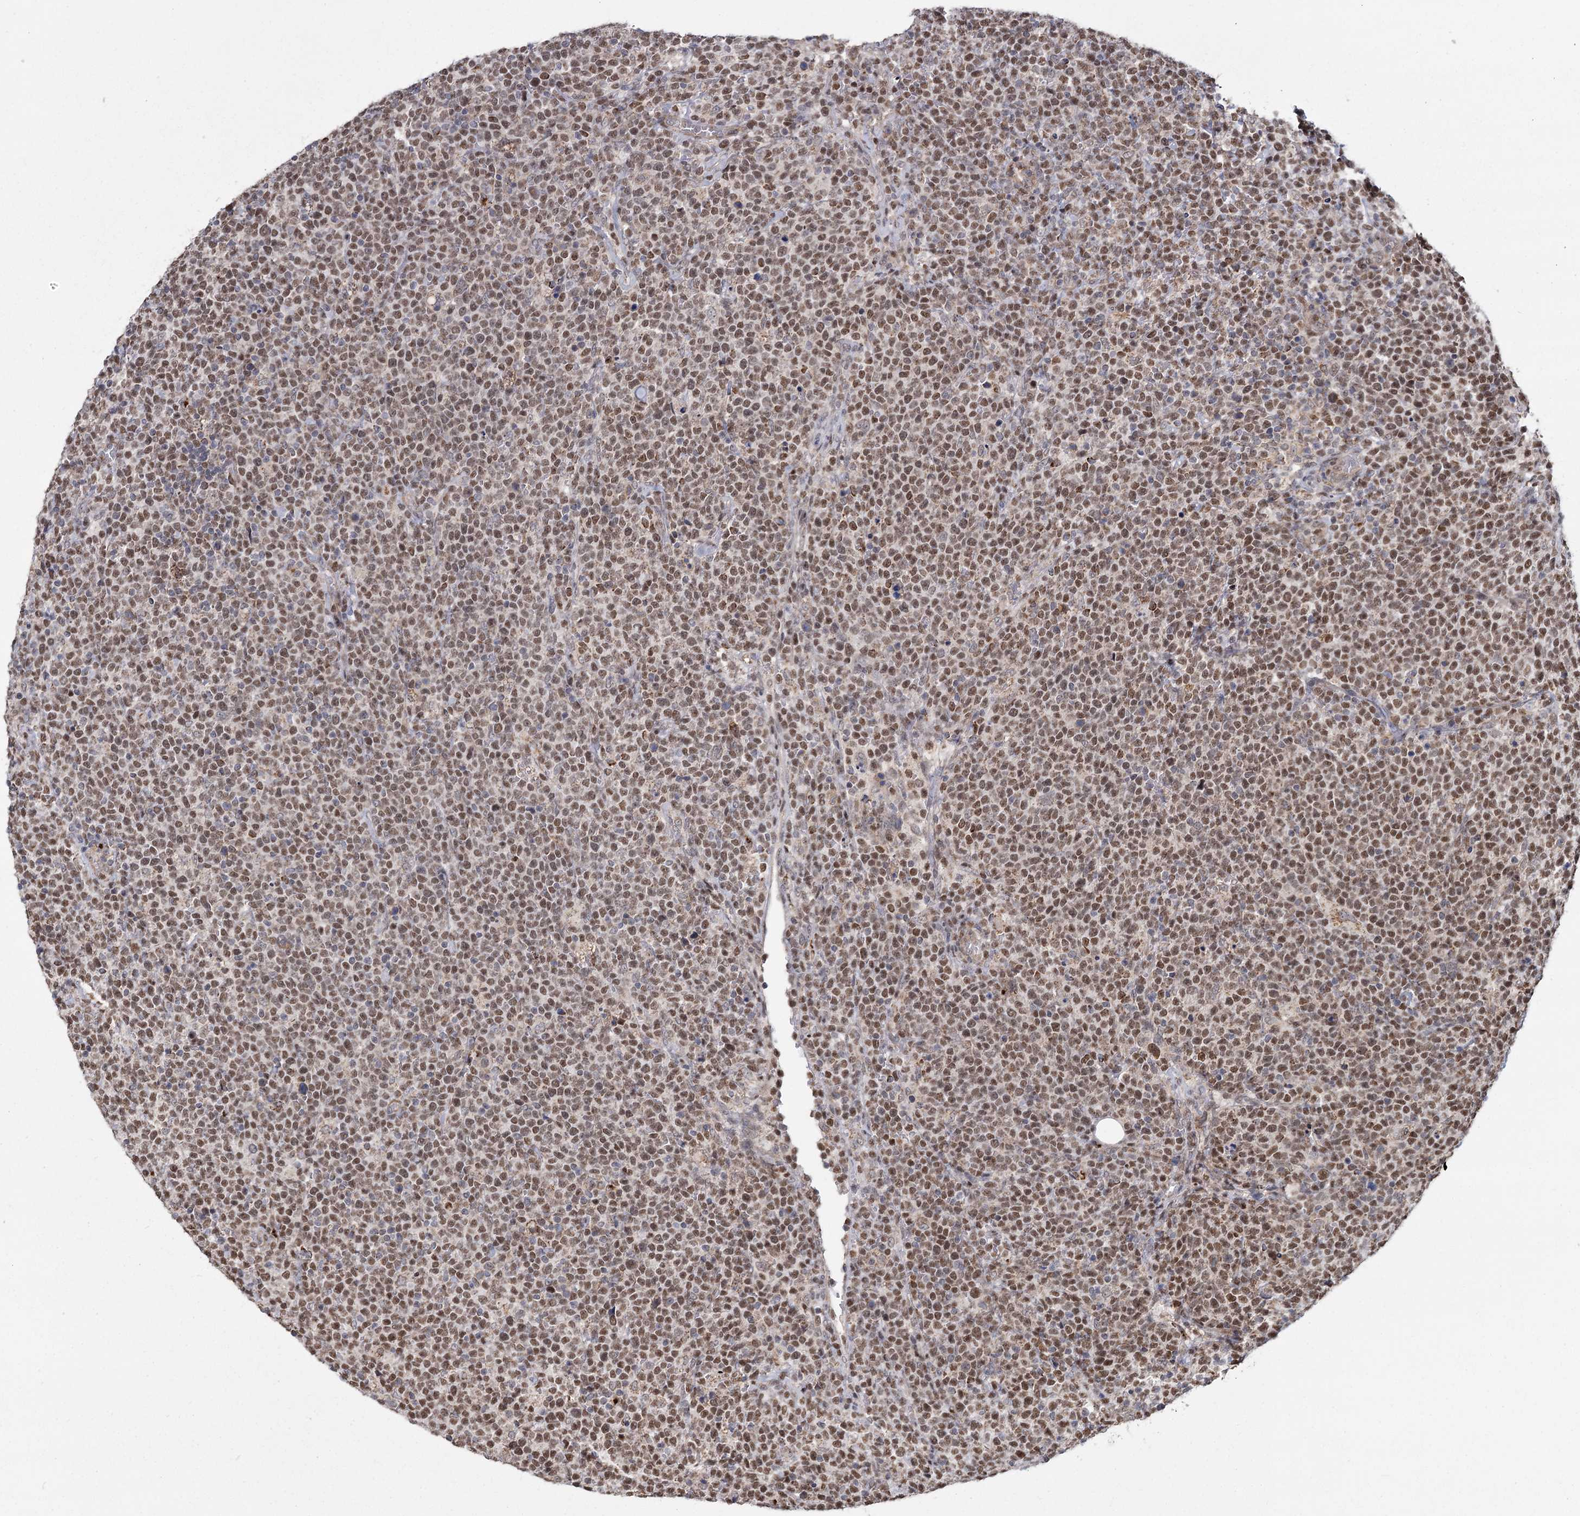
{"staining": {"intensity": "moderate", "quantity": ">75%", "location": "nuclear"}, "tissue": "lymphoma", "cell_type": "Tumor cells", "image_type": "cancer", "snomed": [{"axis": "morphology", "description": "Malignant lymphoma, non-Hodgkin's type, High grade"}, {"axis": "topography", "description": "Lymph node"}], "caption": "The image shows staining of lymphoma, revealing moderate nuclear protein expression (brown color) within tumor cells.", "gene": "ZCCHC24", "patient": {"sex": "male", "age": 61}}